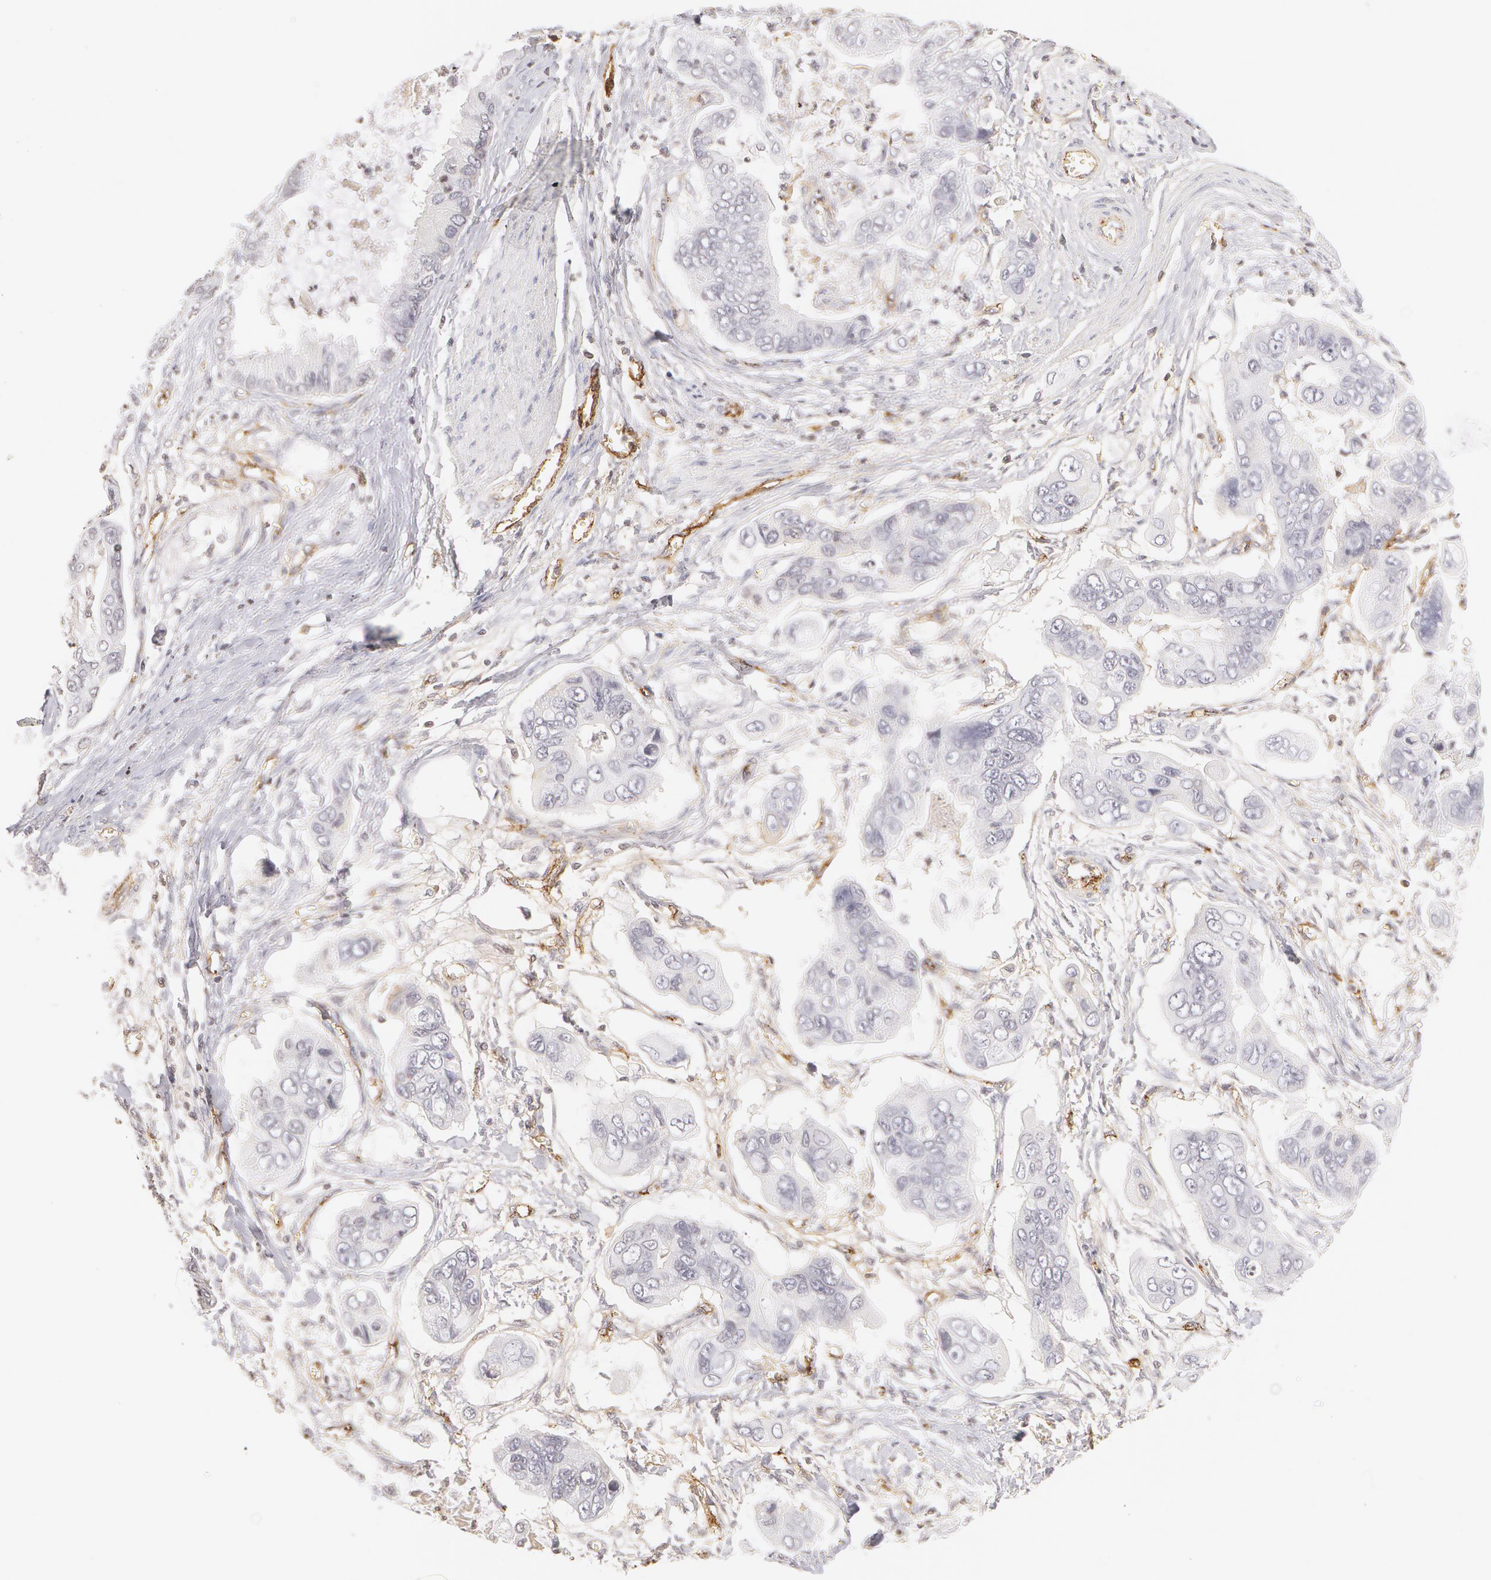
{"staining": {"intensity": "negative", "quantity": "none", "location": "none"}, "tissue": "stomach cancer", "cell_type": "Tumor cells", "image_type": "cancer", "snomed": [{"axis": "morphology", "description": "Adenocarcinoma, NOS"}, {"axis": "topography", "description": "Stomach, upper"}], "caption": "There is no significant staining in tumor cells of adenocarcinoma (stomach).", "gene": "VWF", "patient": {"sex": "male", "age": 80}}